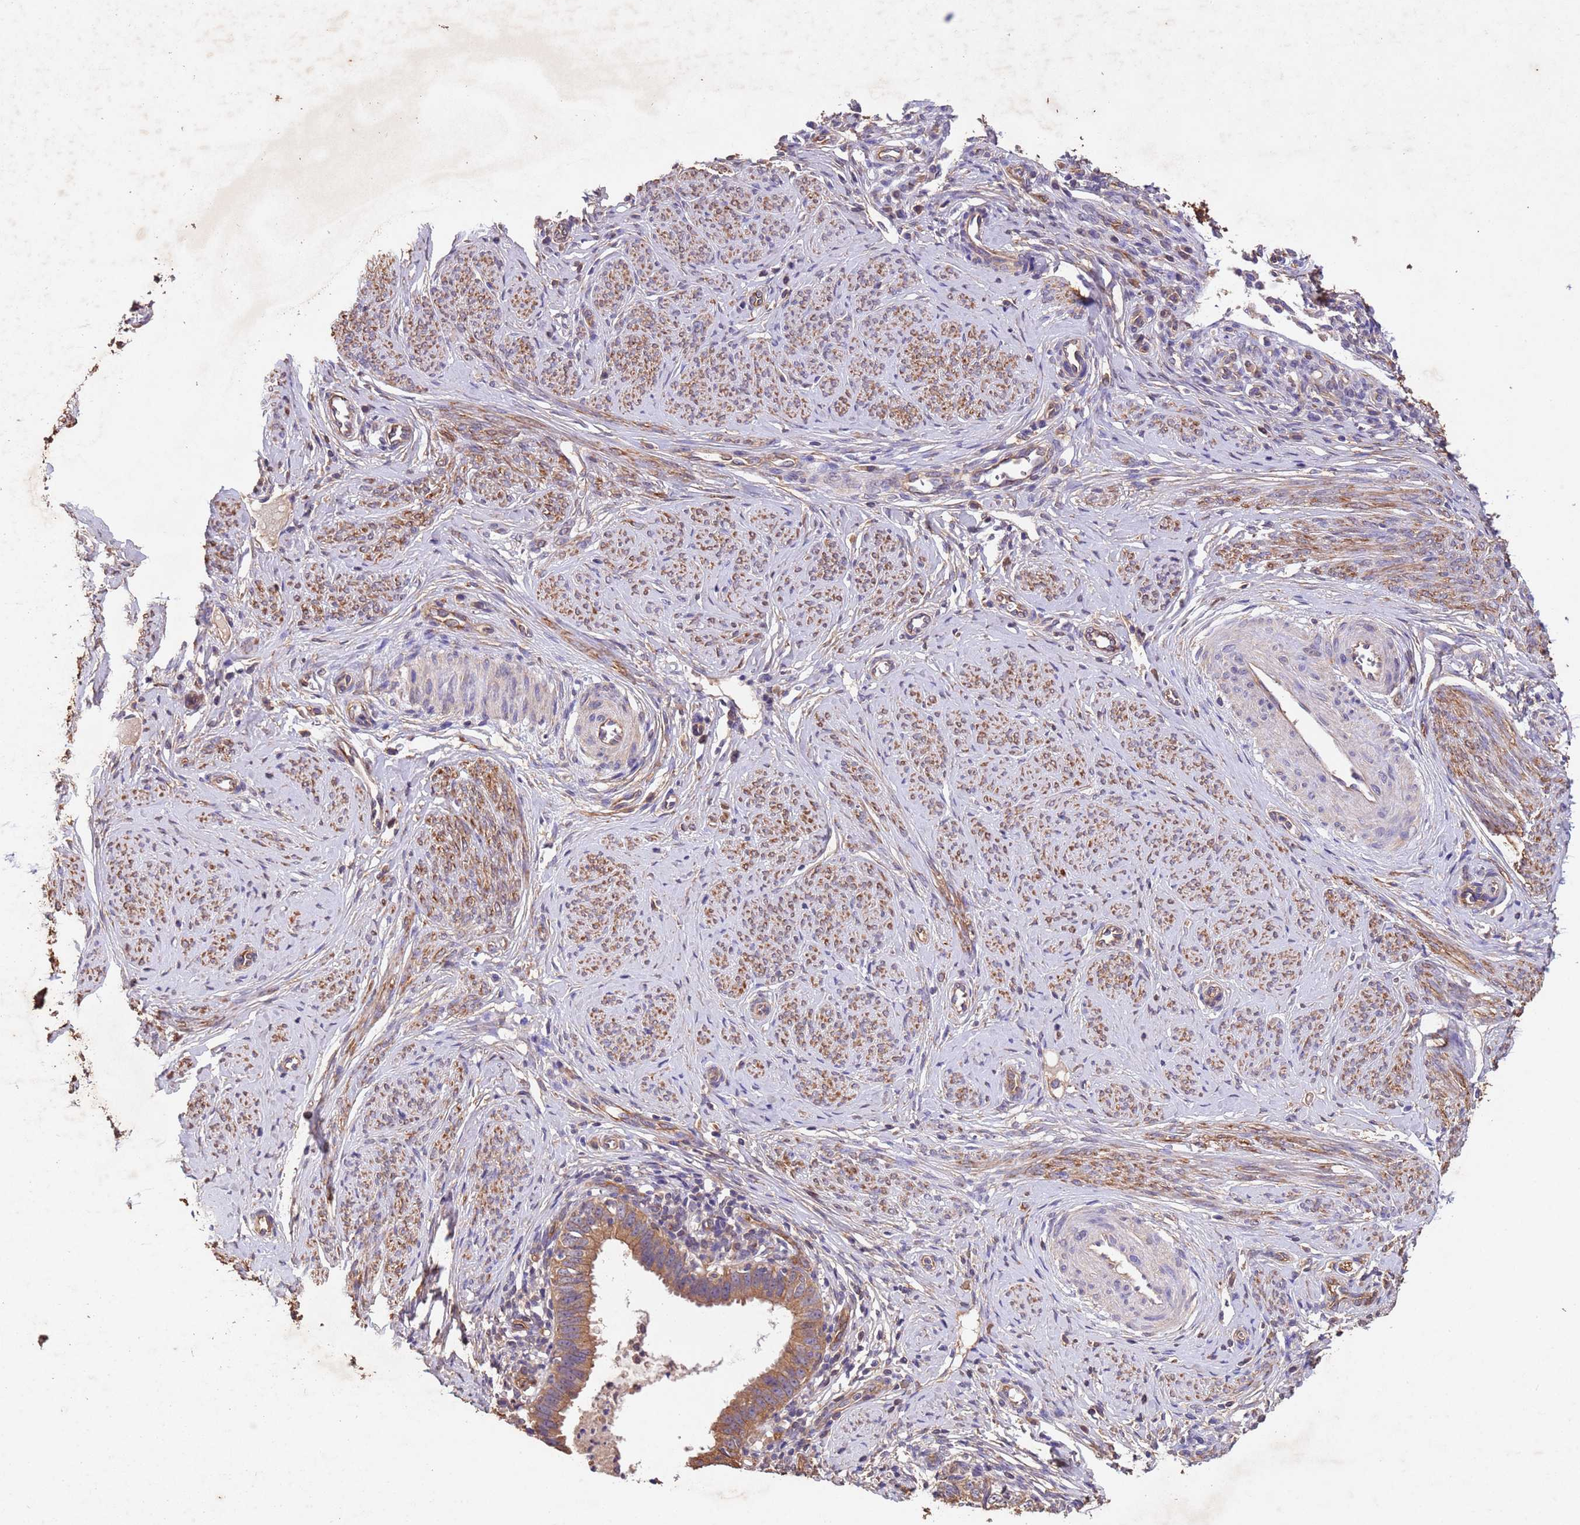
{"staining": {"intensity": "moderate", "quantity": ">75%", "location": "cytoplasmic/membranous"}, "tissue": "cervical cancer", "cell_type": "Tumor cells", "image_type": "cancer", "snomed": [{"axis": "morphology", "description": "Adenocarcinoma, NOS"}, {"axis": "topography", "description": "Cervix"}], "caption": "Cervical adenocarcinoma was stained to show a protein in brown. There is medium levels of moderate cytoplasmic/membranous positivity in approximately >75% of tumor cells. (Stains: DAB in brown, nuclei in blue, Microscopy: brightfield microscopy at high magnification).", "gene": "MTX3", "patient": {"sex": "female", "age": 36}}